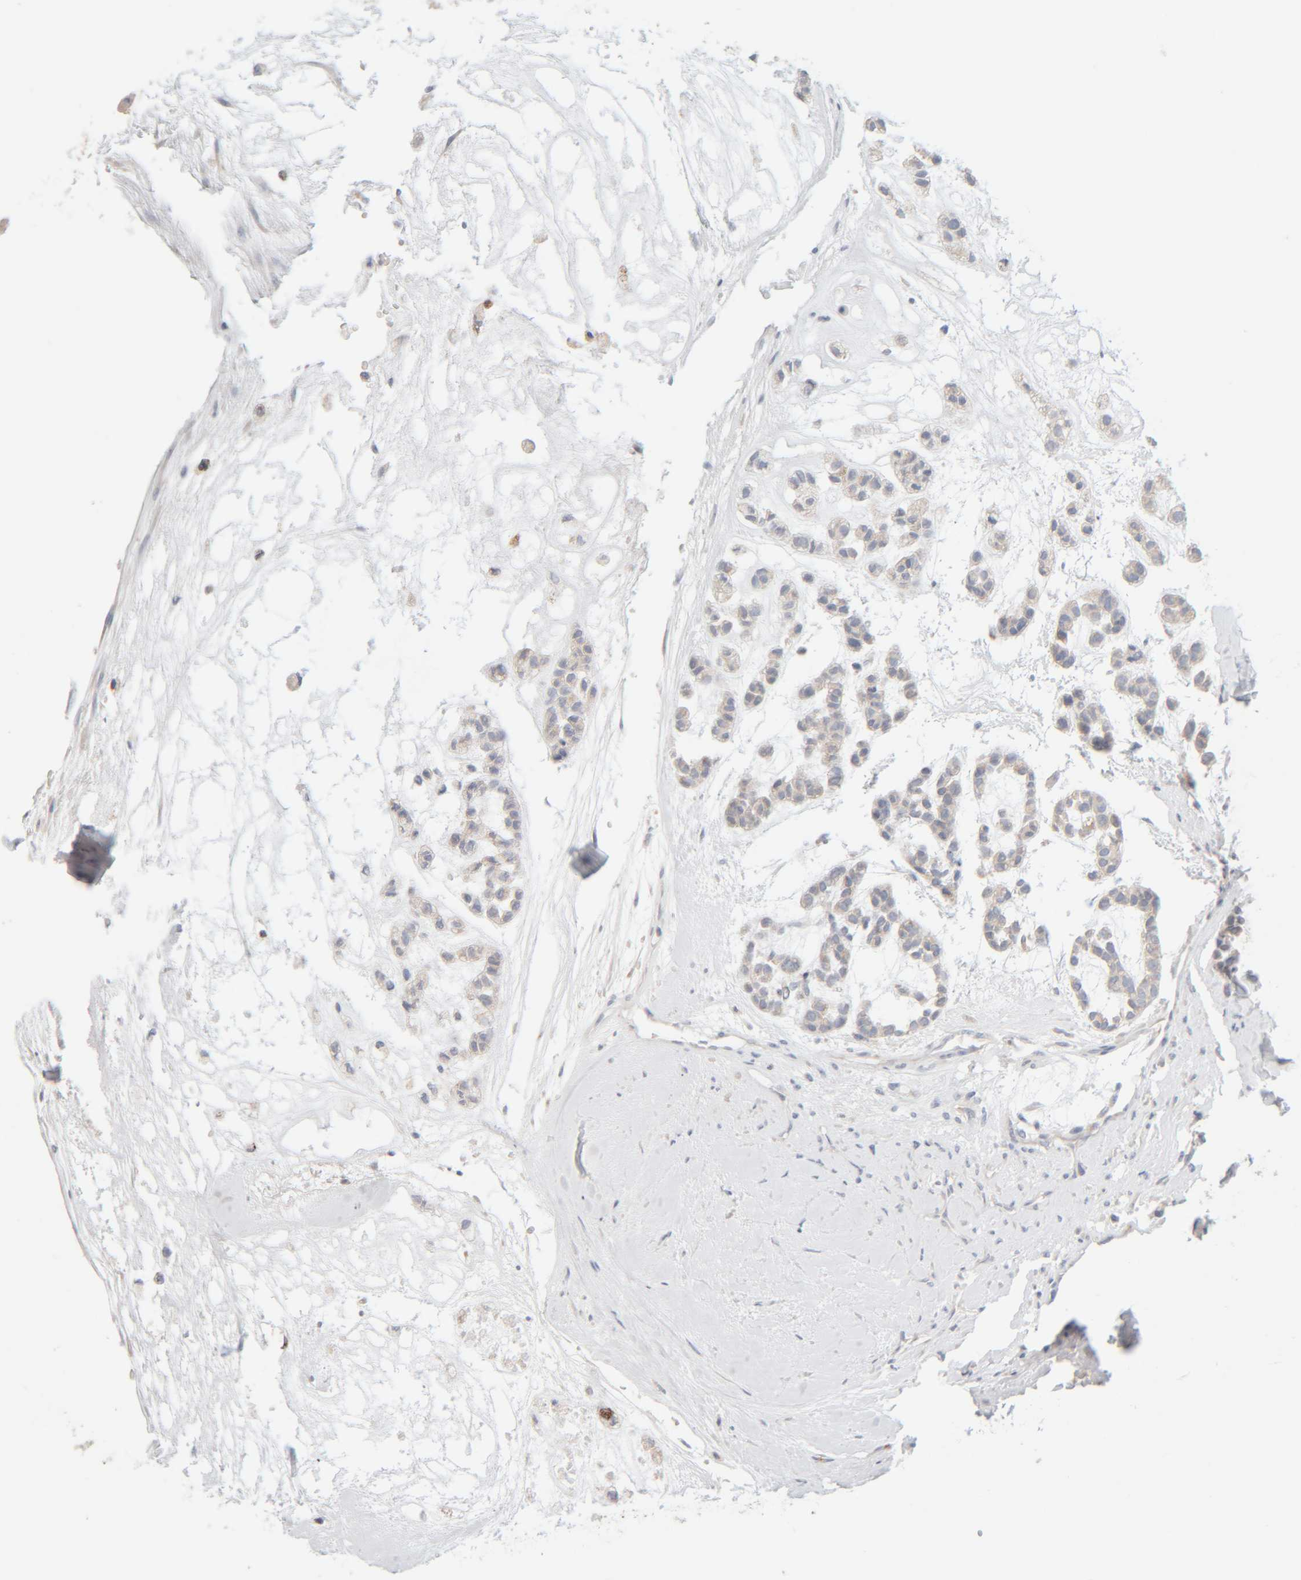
{"staining": {"intensity": "weak", "quantity": "<25%", "location": "cytoplasmic/membranous"}, "tissue": "head and neck cancer", "cell_type": "Tumor cells", "image_type": "cancer", "snomed": [{"axis": "morphology", "description": "Adenocarcinoma, NOS"}, {"axis": "morphology", "description": "Adenoma, NOS"}, {"axis": "topography", "description": "Head-Neck"}], "caption": "DAB (3,3'-diaminobenzidine) immunohistochemical staining of head and neck cancer (adenocarcinoma) reveals no significant staining in tumor cells. (Brightfield microscopy of DAB (3,3'-diaminobenzidine) immunohistochemistry at high magnification).", "gene": "RIDA", "patient": {"sex": "female", "age": 55}}